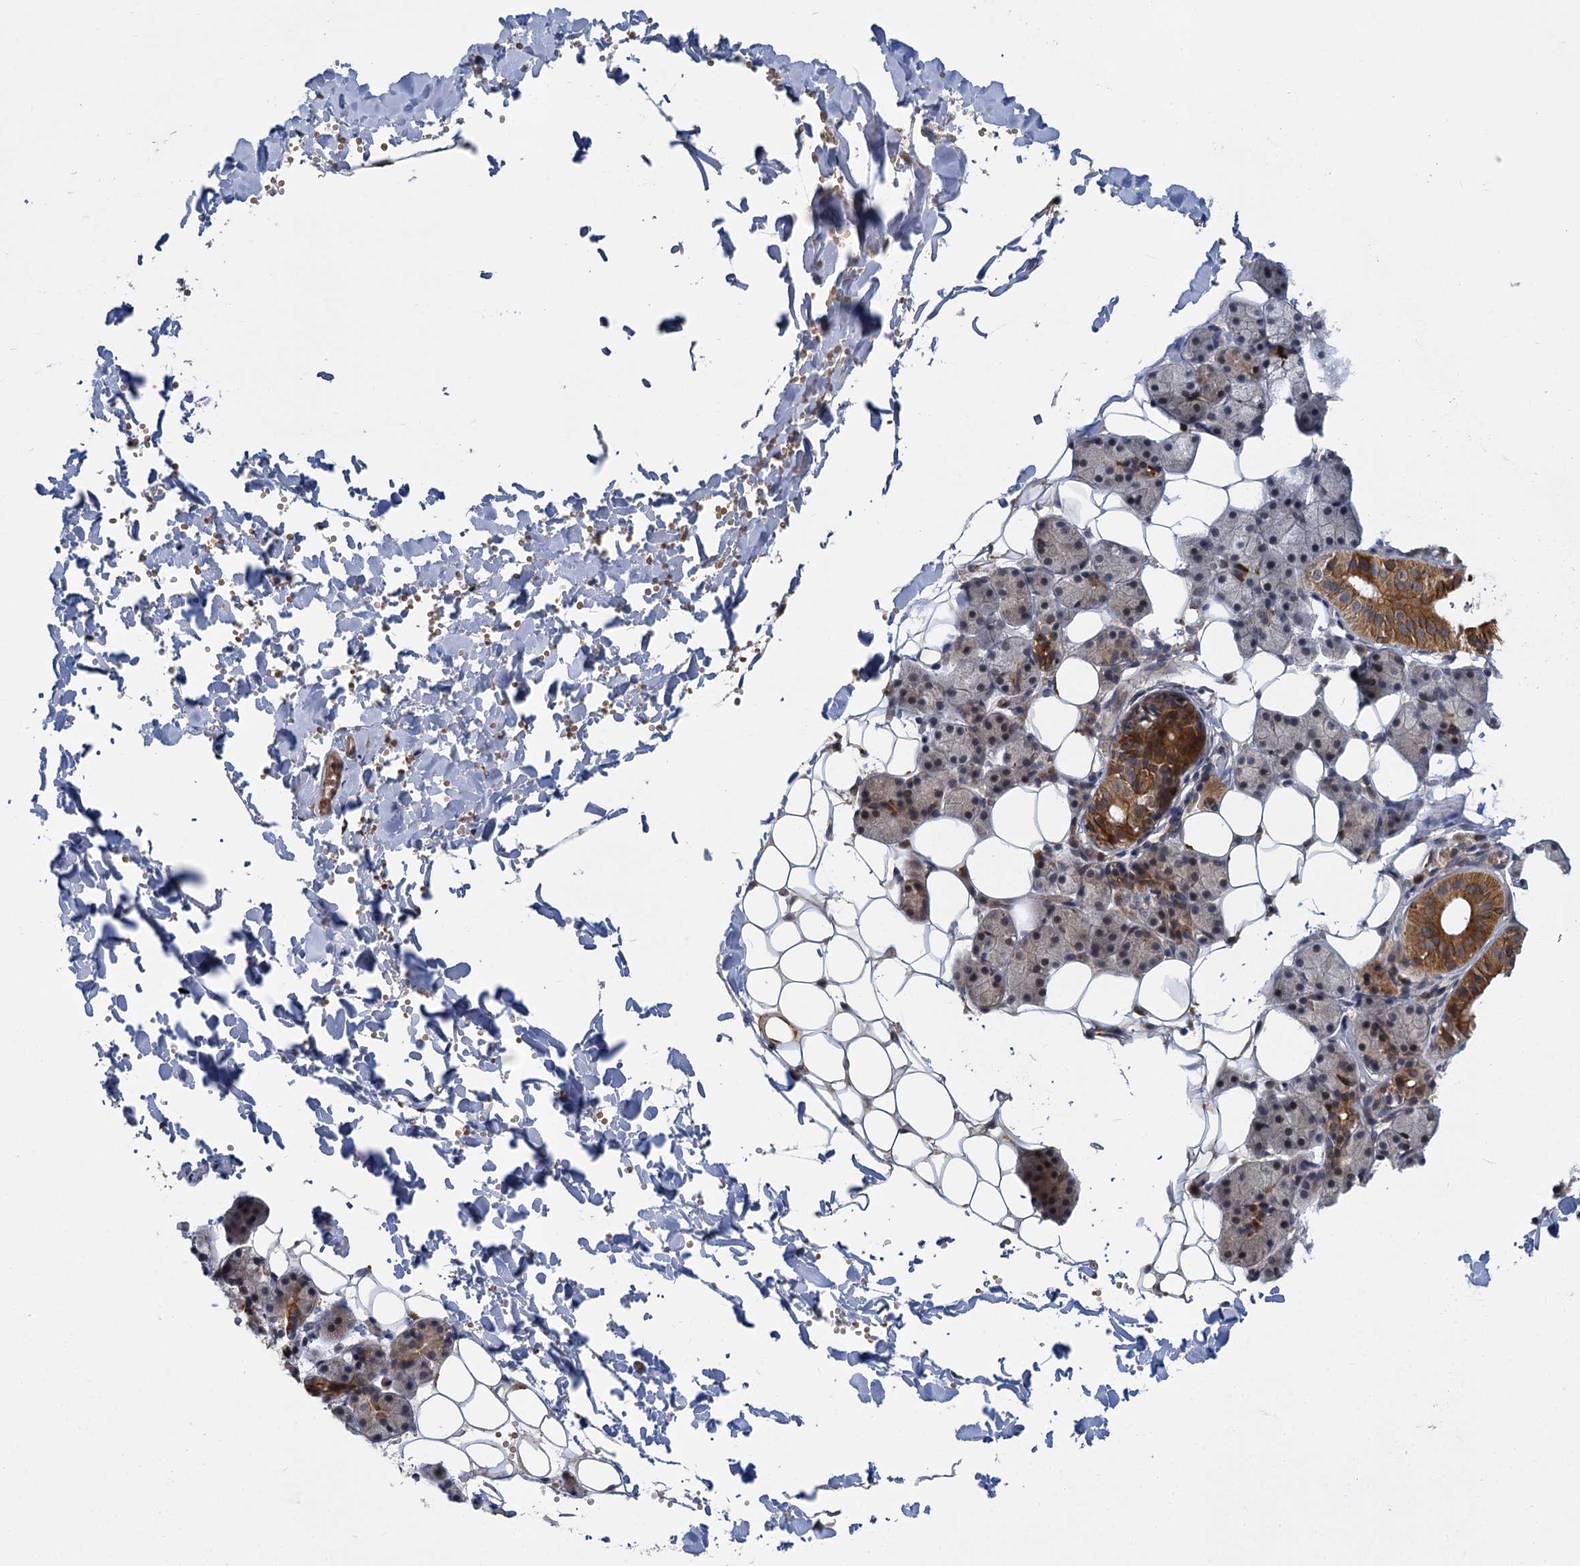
{"staining": {"intensity": "strong", "quantity": "<25%", "location": "cytoplasmic/membranous"}, "tissue": "salivary gland", "cell_type": "Glandular cells", "image_type": "normal", "snomed": [{"axis": "morphology", "description": "Normal tissue, NOS"}, {"axis": "topography", "description": "Salivary gland"}], "caption": "IHC photomicrograph of benign salivary gland: salivary gland stained using immunohistochemistry (IHC) reveals medium levels of strong protein expression localized specifically in the cytoplasmic/membranous of glandular cells, appearing as a cytoplasmic/membranous brown color.", "gene": "APBA2", "patient": {"sex": "female", "age": 33}}